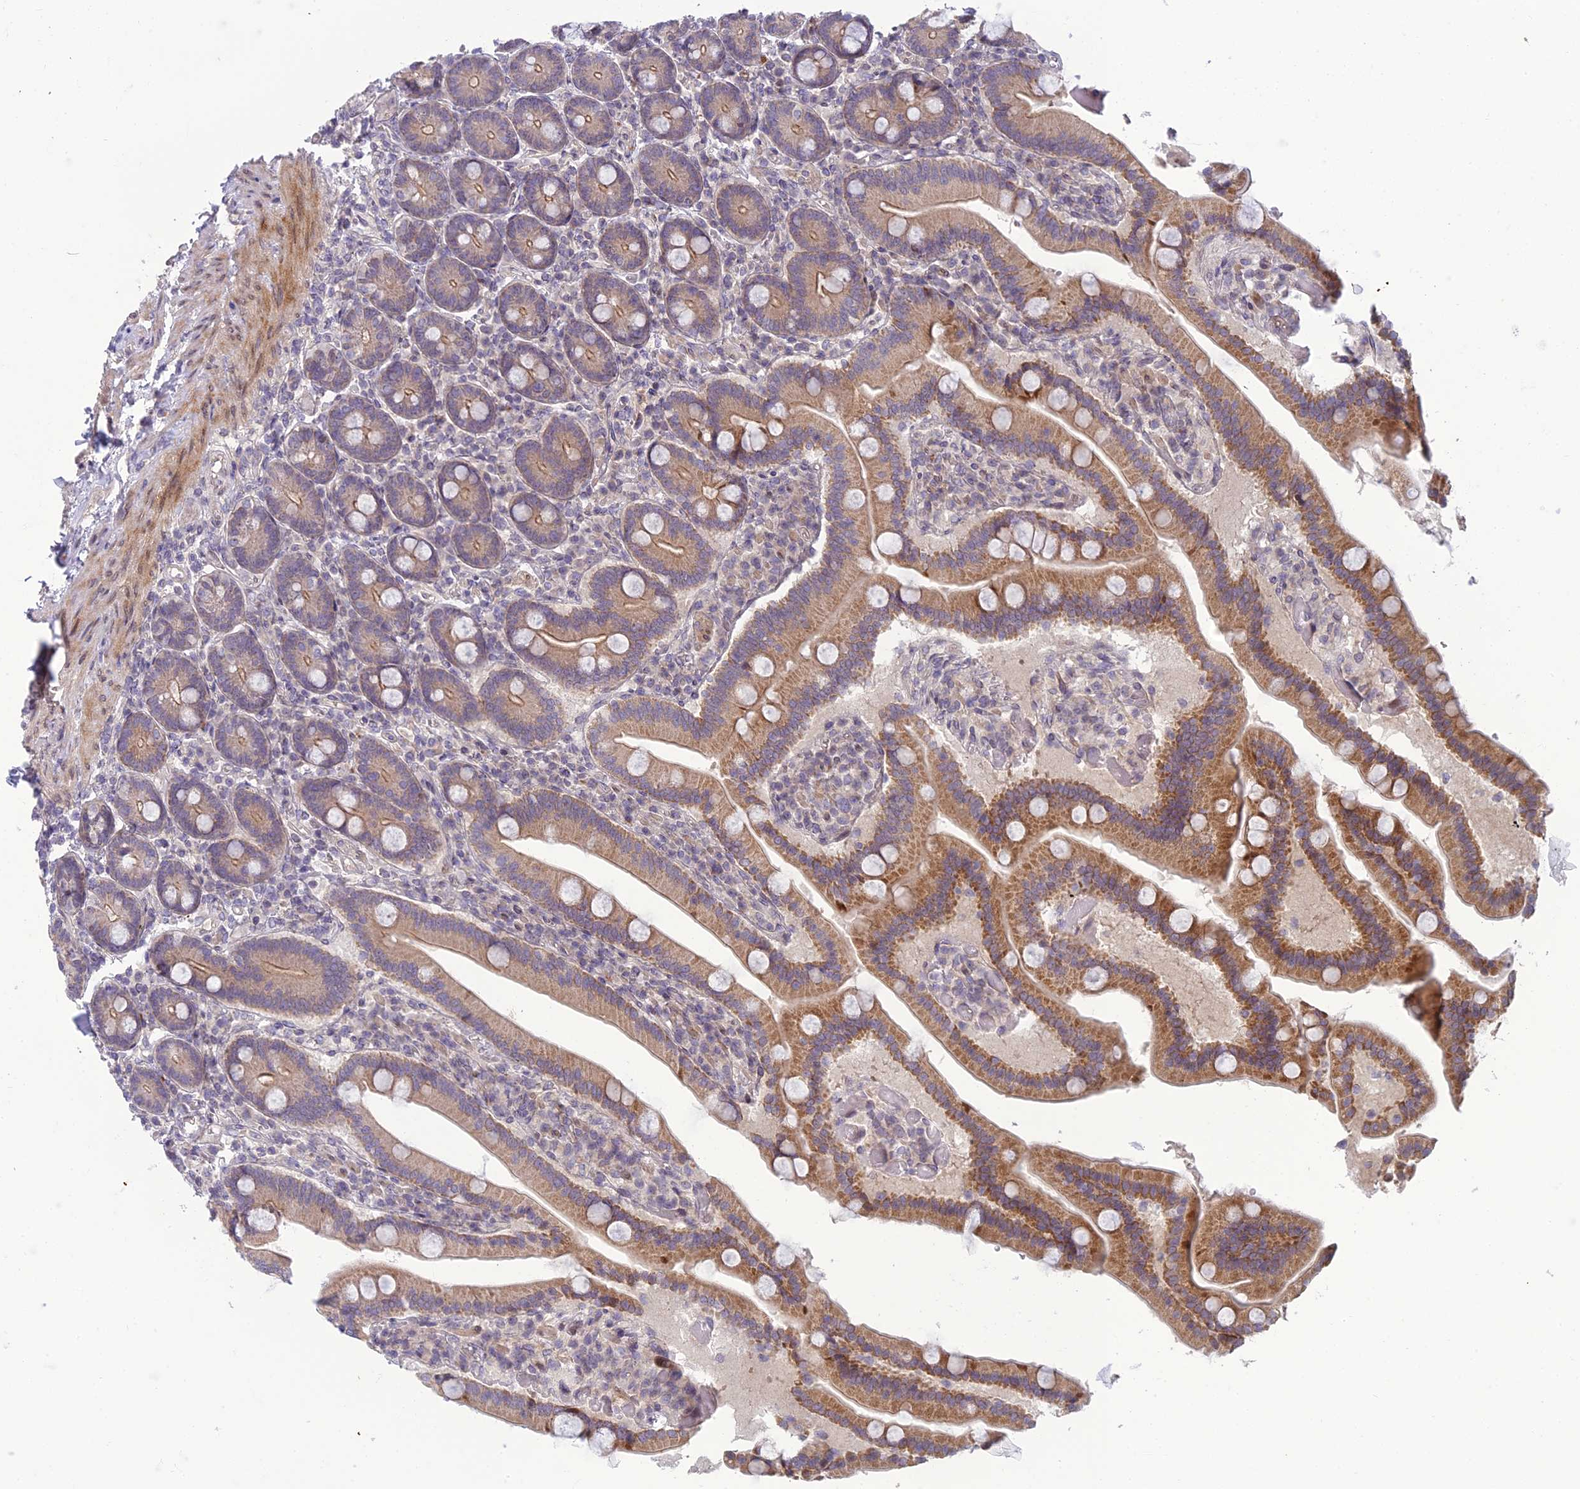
{"staining": {"intensity": "moderate", "quantity": ">75%", "location": "cytoplasmic/membranous"}, "tissue": "duodenum", "cell_type": "Glandular cells", "image_type": "normal", "snomed": [{"axis": "morphology", "description": "Normal tissue, NOS"}, {"axis": "topography", "description": "Duodenum"}], "caption": "Human duodenum stained with a brown dye shows moderate cytoplasmic/membranous positive expression in approximately >75% of glandular cells.", "gene": "DTX2", "patient": {"sex": "female", "age": 62}}